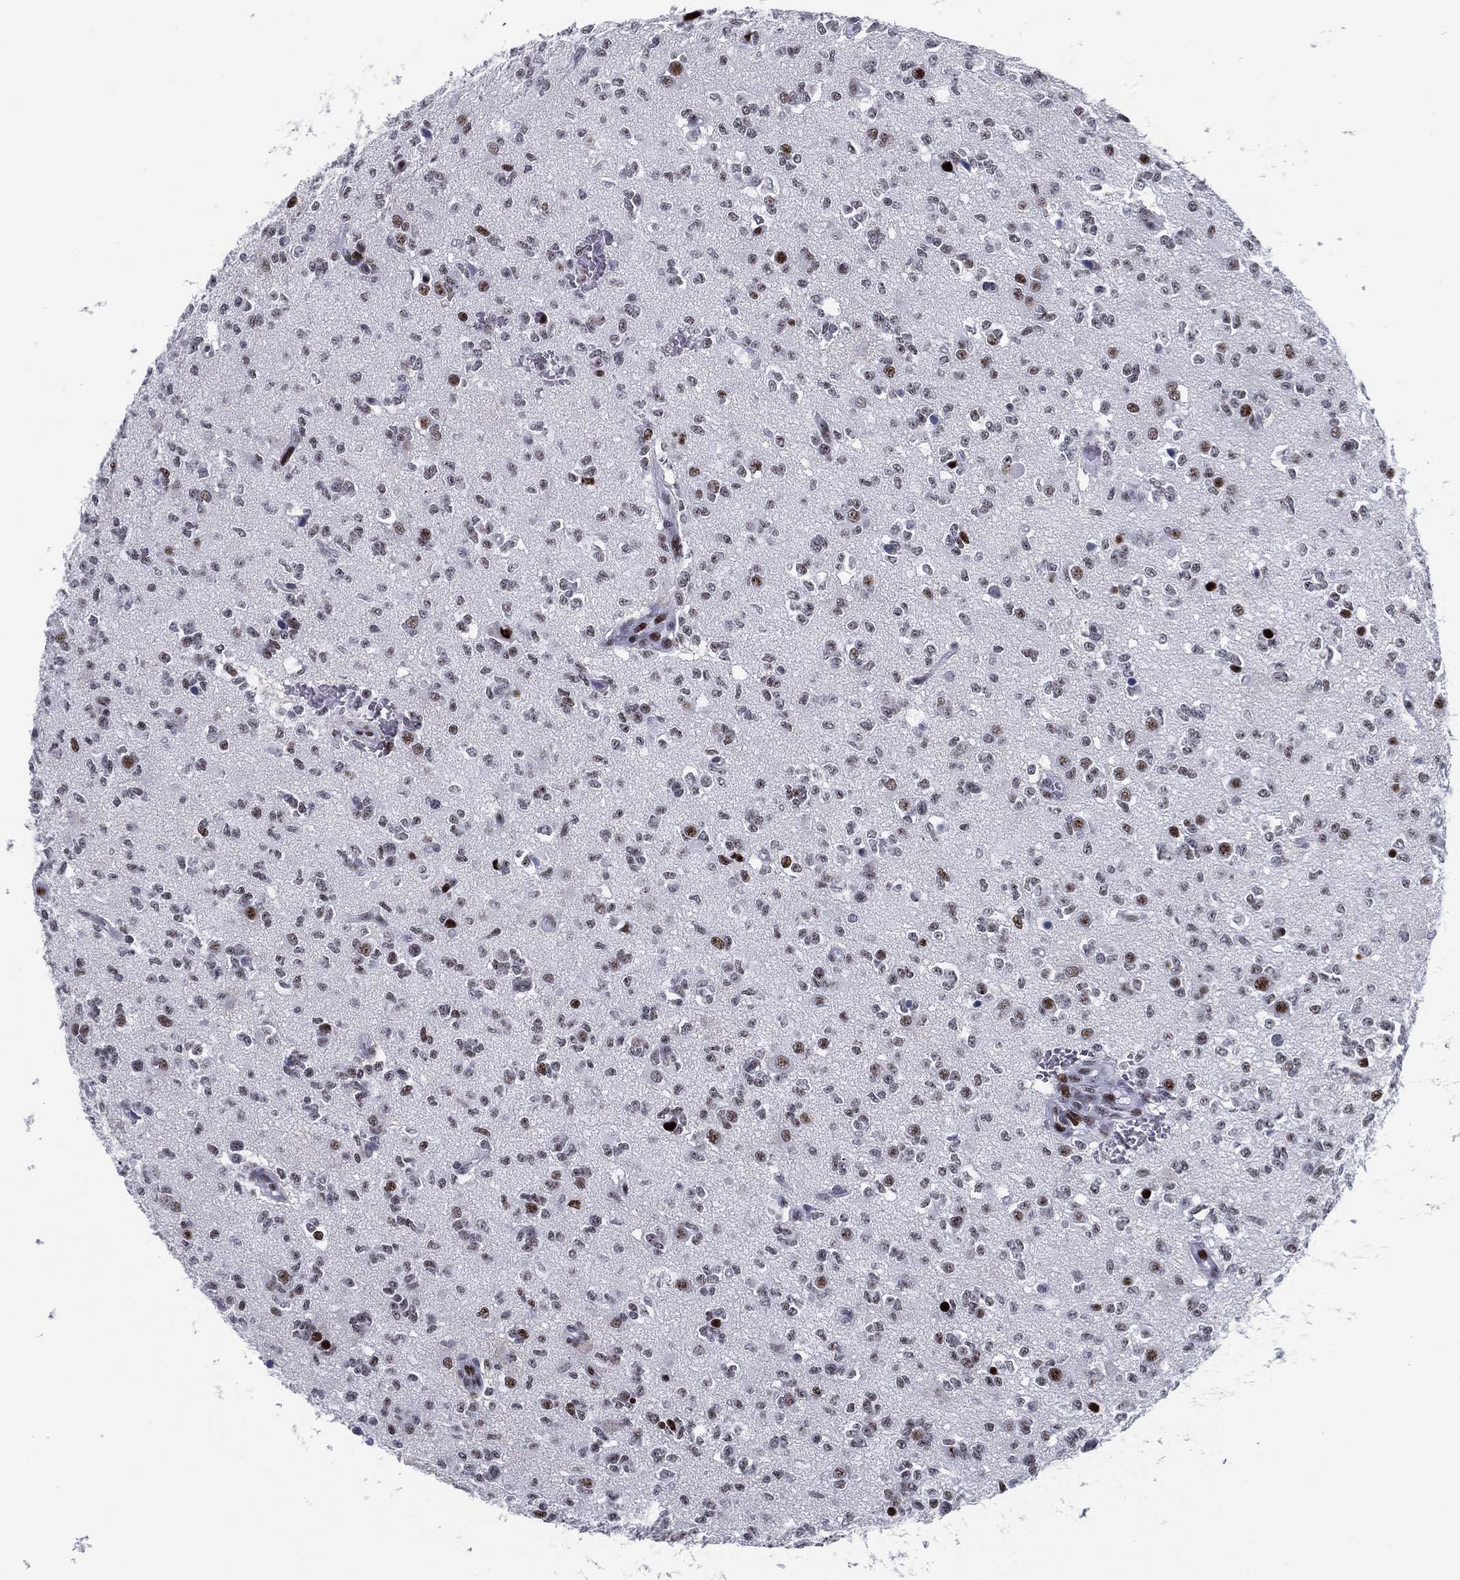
{"staining": {"intensity": "strong", "quantity": "<25%", "location": "nuclear"}, "tissue": "glioma", "cell_type": "Tumor cells", "image_type": "cancer", "snomed": [{"axis": "morphology", "description": "Glioma, malignant, Low grade"}, {"axis": "topography", "description": "Brain"}], "caption": "This is an image of immunohistochemistry staining of glioma, which shows strong expression in the nuclear of tumor cells.", "gene": "CYB561D2", "patient": {"sex": "female", "age": 45}}